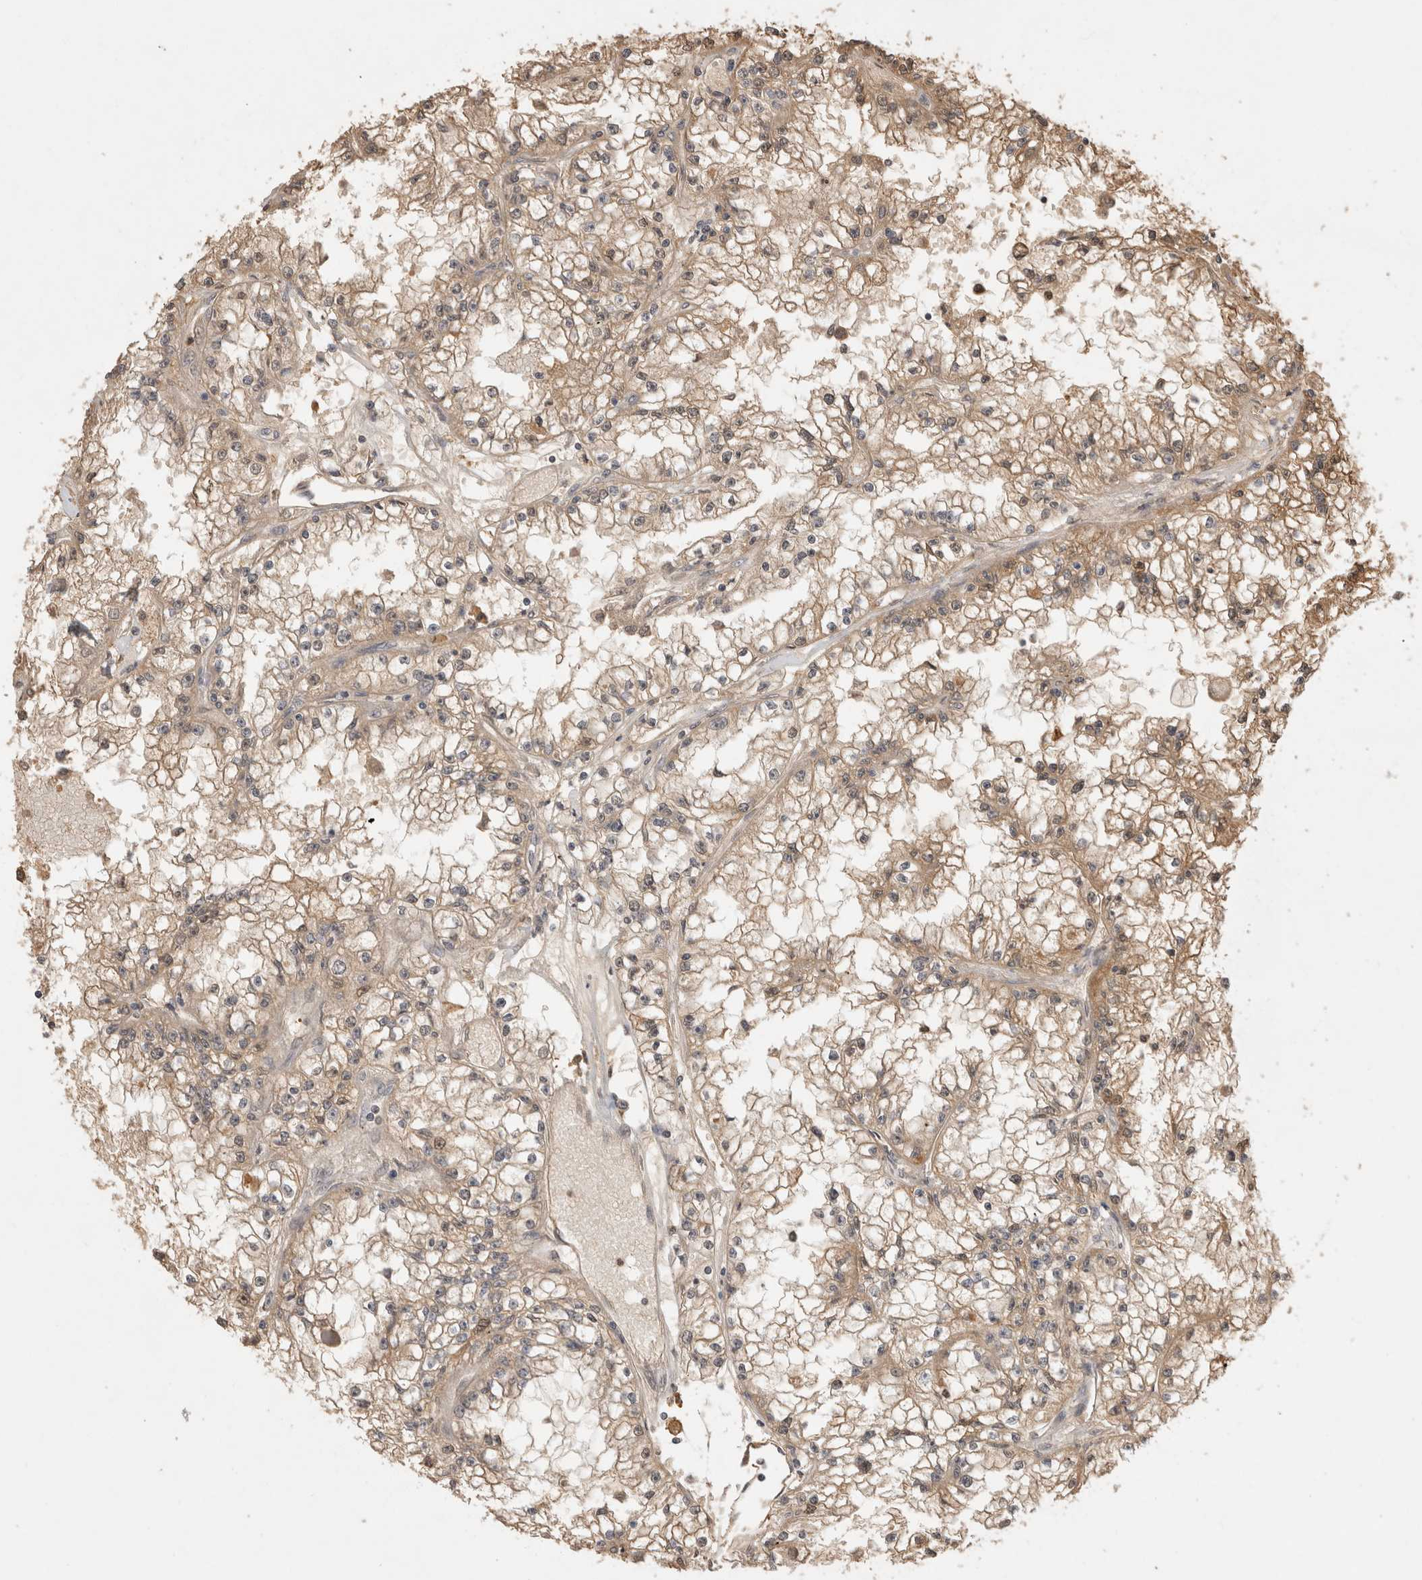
{"staining": {"intensity": "moderate", "quantity": ">75%", "location": "cytoplasmic/membranous"}, "tissue": "renal cancer", "cell_type": "Tumor cells", "image_type": "cancer", "snomed": [{"axis": "morphology", "description": "Adenocarcinoma, NOS"}, {"axis": "topography", "description": "Kidney"}], "caption": "Brown immunohistochemical staining in human adenocarcinoma (renal) exhibits moderate cytoplasmic/membranous positivity in approximately >75% of tumor cells.", "gene": "PRMT3", "patient": {"sex": "male", "age": 56}}